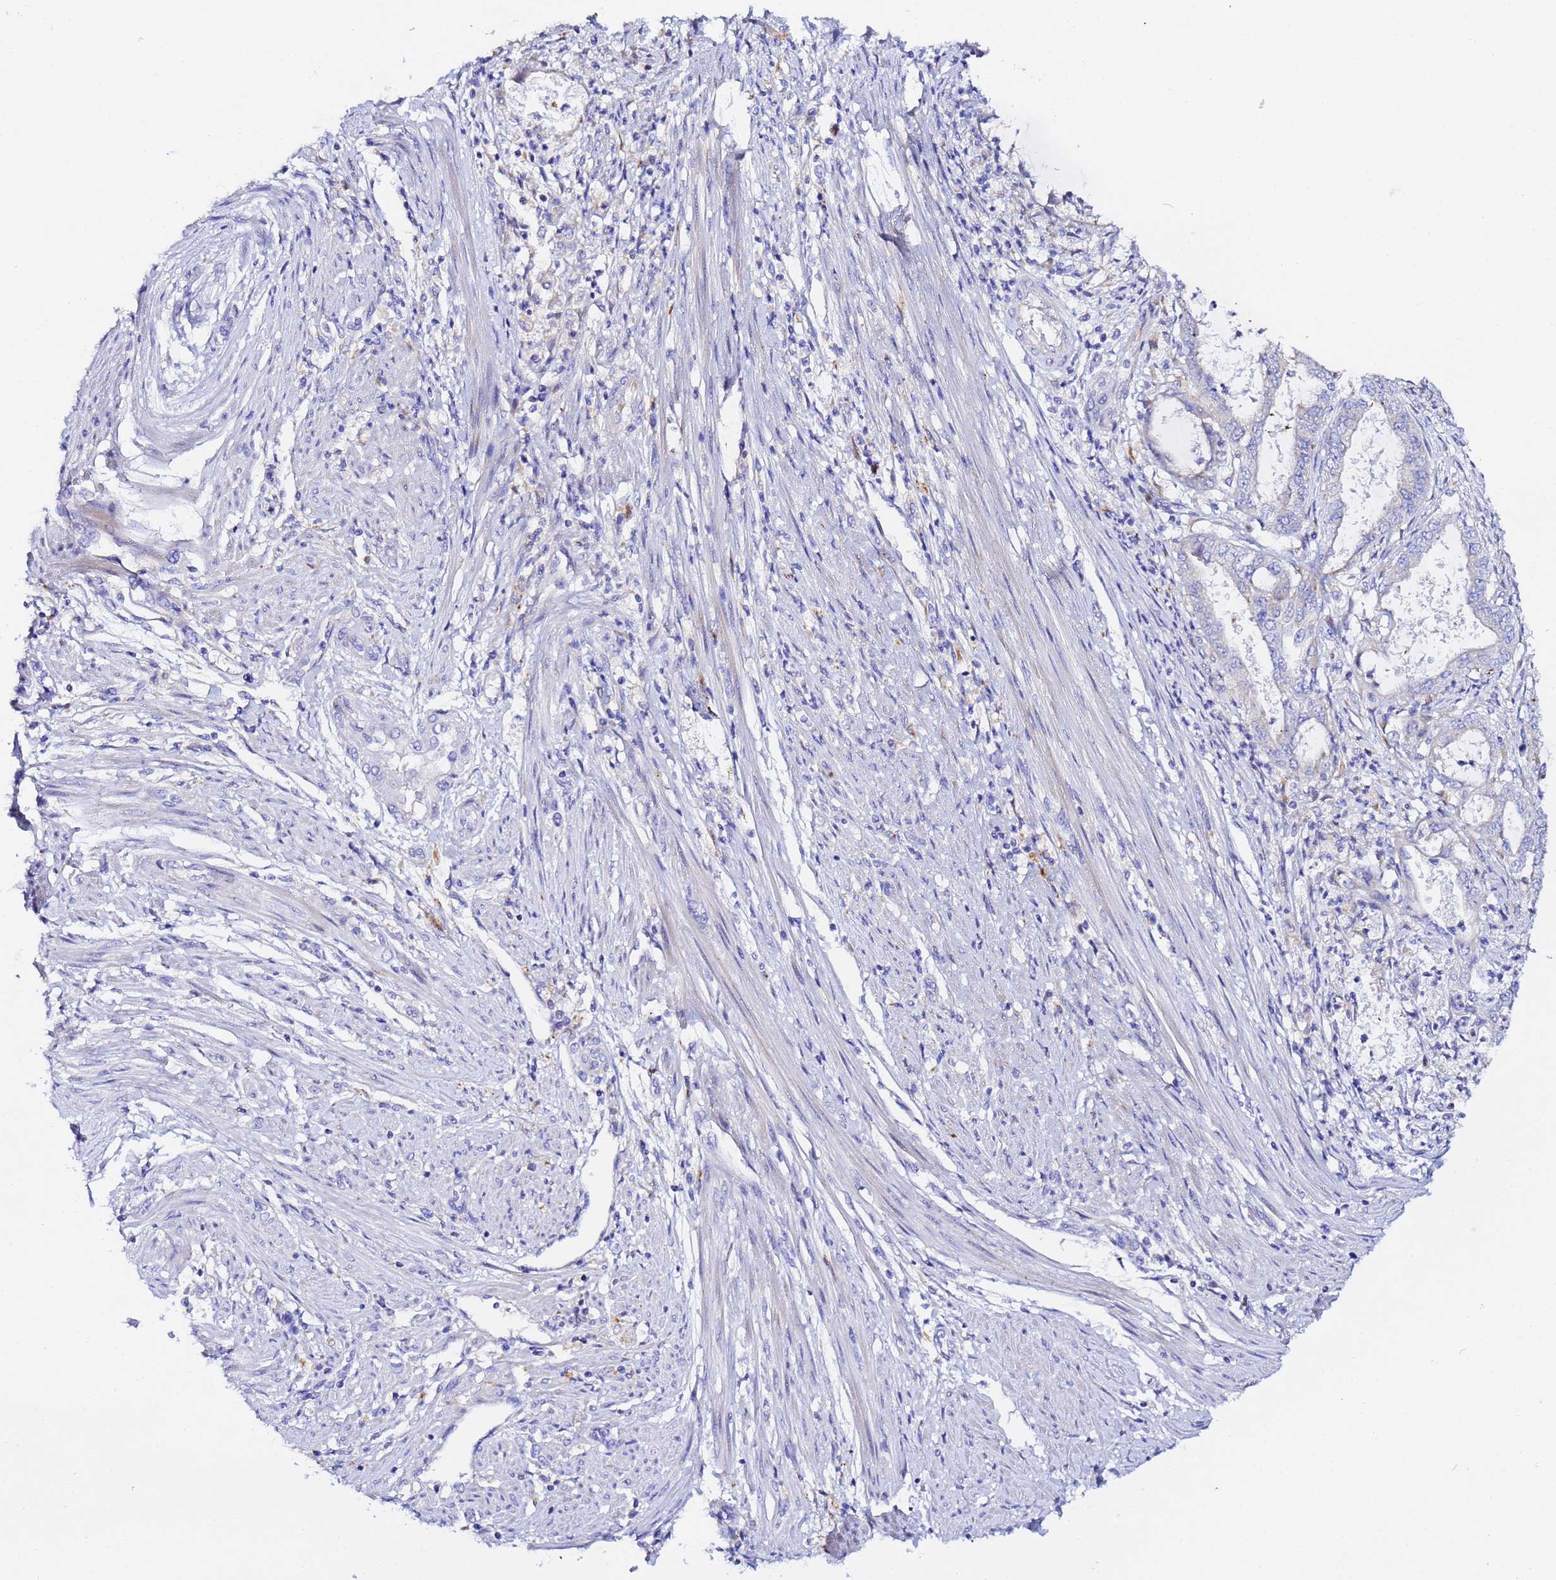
{"staining": {"intensity": "negative", "quantity": "none", "location": "none"}, "tissue": "endometrial cancer", "cell_type": "Tumor cells", "image_type": "cancer", "snomed": [{"axis": "morphology", "description": "Adenocarcinoma, NOS"}, {"axis": "topography", "description": "Endometrium"}], "caption": "Immunohistochemical staining of human endometrial adenocarcinoma reveals no significant positivity in tumor cells.", "gene": "VTI1B", "patient": {"sex": "female", "age": 51}}